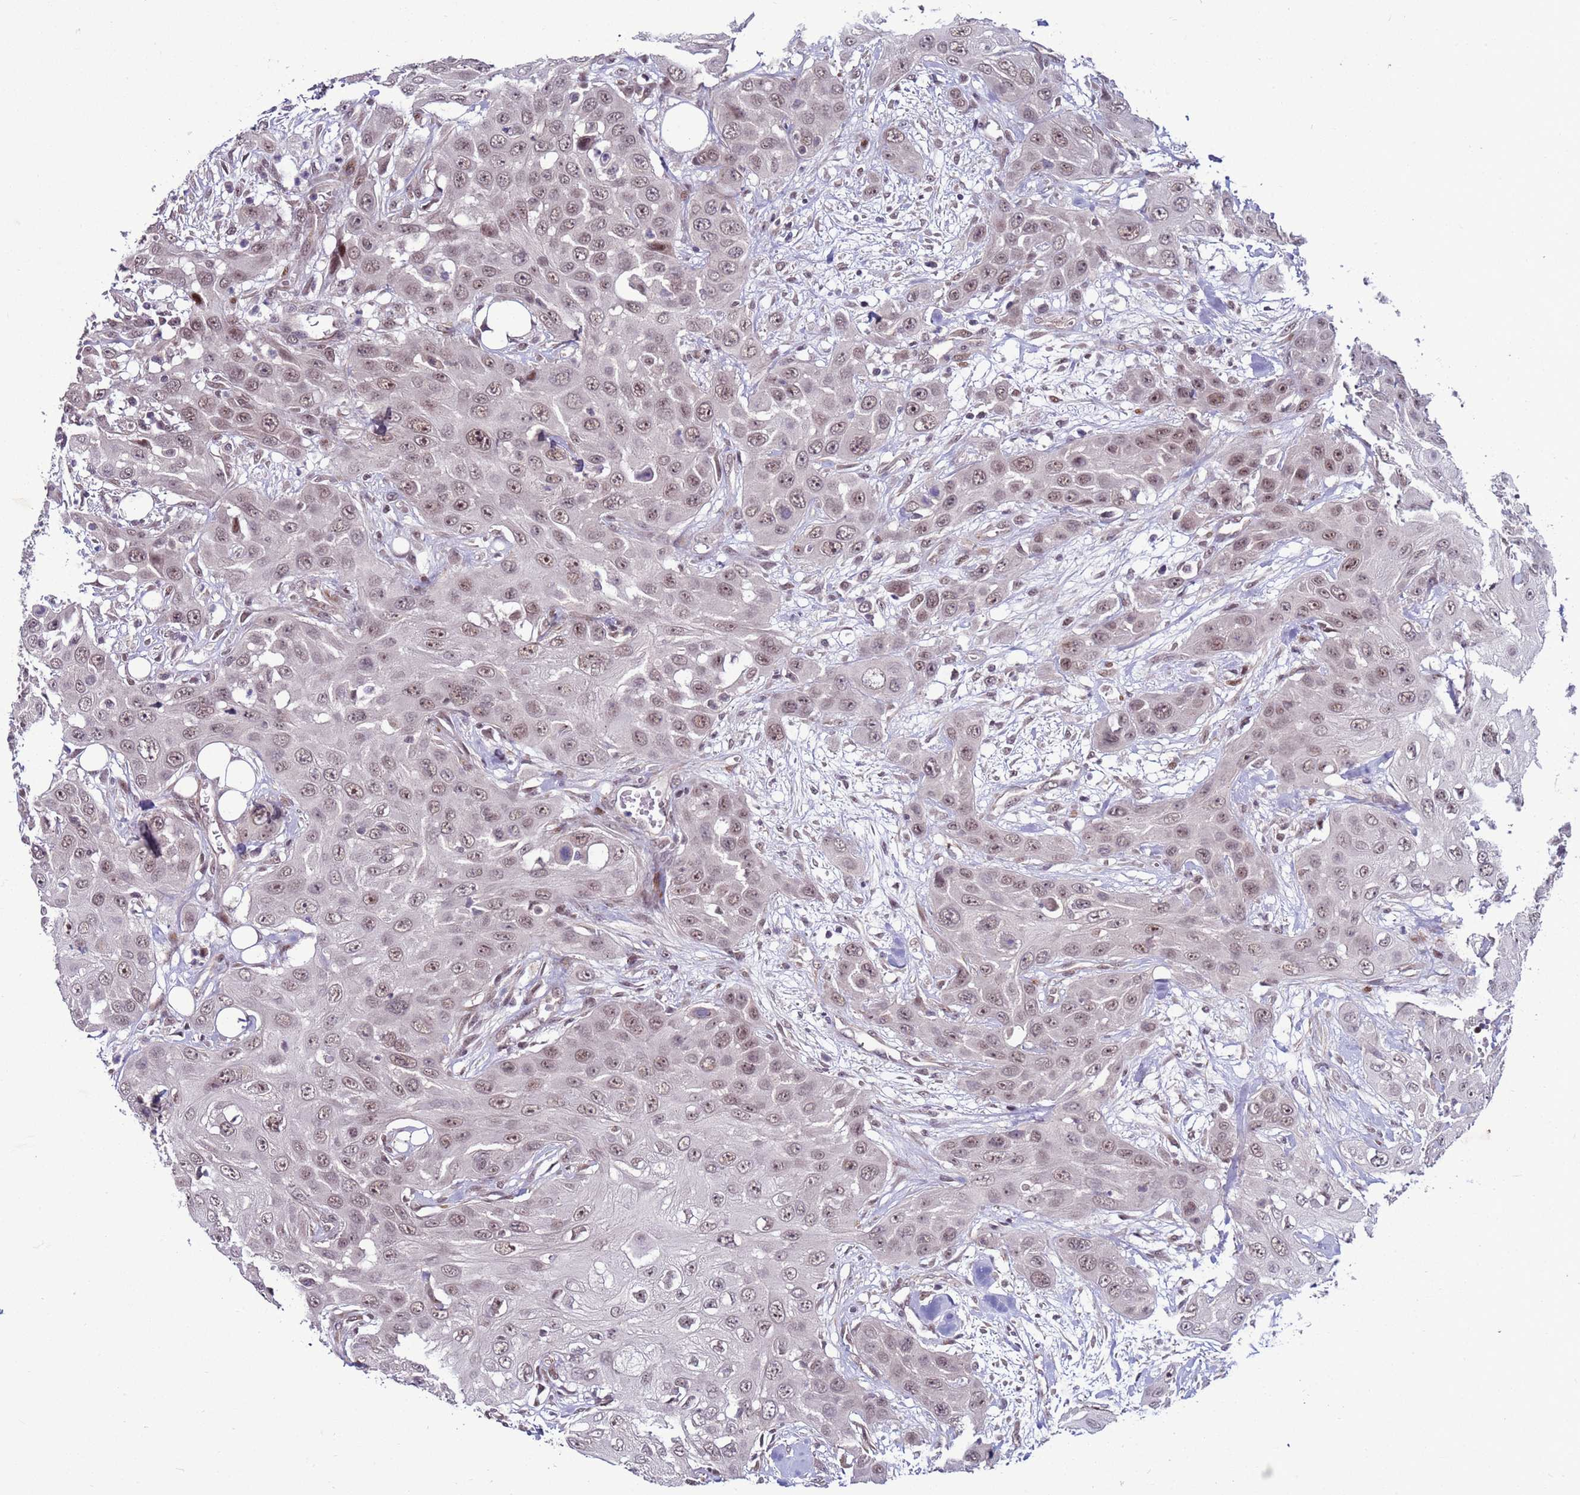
{"staining": {"intensity": "moderate", "quantity": ">75%", "location": "nuclear"}, "tissue": "head and neck cancer", "cell_type": "Tumor cells", "image_type": "cancer", "snomed": [{"axis": "morphology", "description": "Squamous cell carcinoma, NOS"}, {"axis": "topography", "description": "Head-Neck"}], "caption": "Head and neck cancer (squamous cell carcinoma) tissue shows moderate nuclear staining in about >75% of tumor cells, visualized by immunohistochemistry.", "gene": "SHC3", "patient": {"sex": "male", "age": 81}}